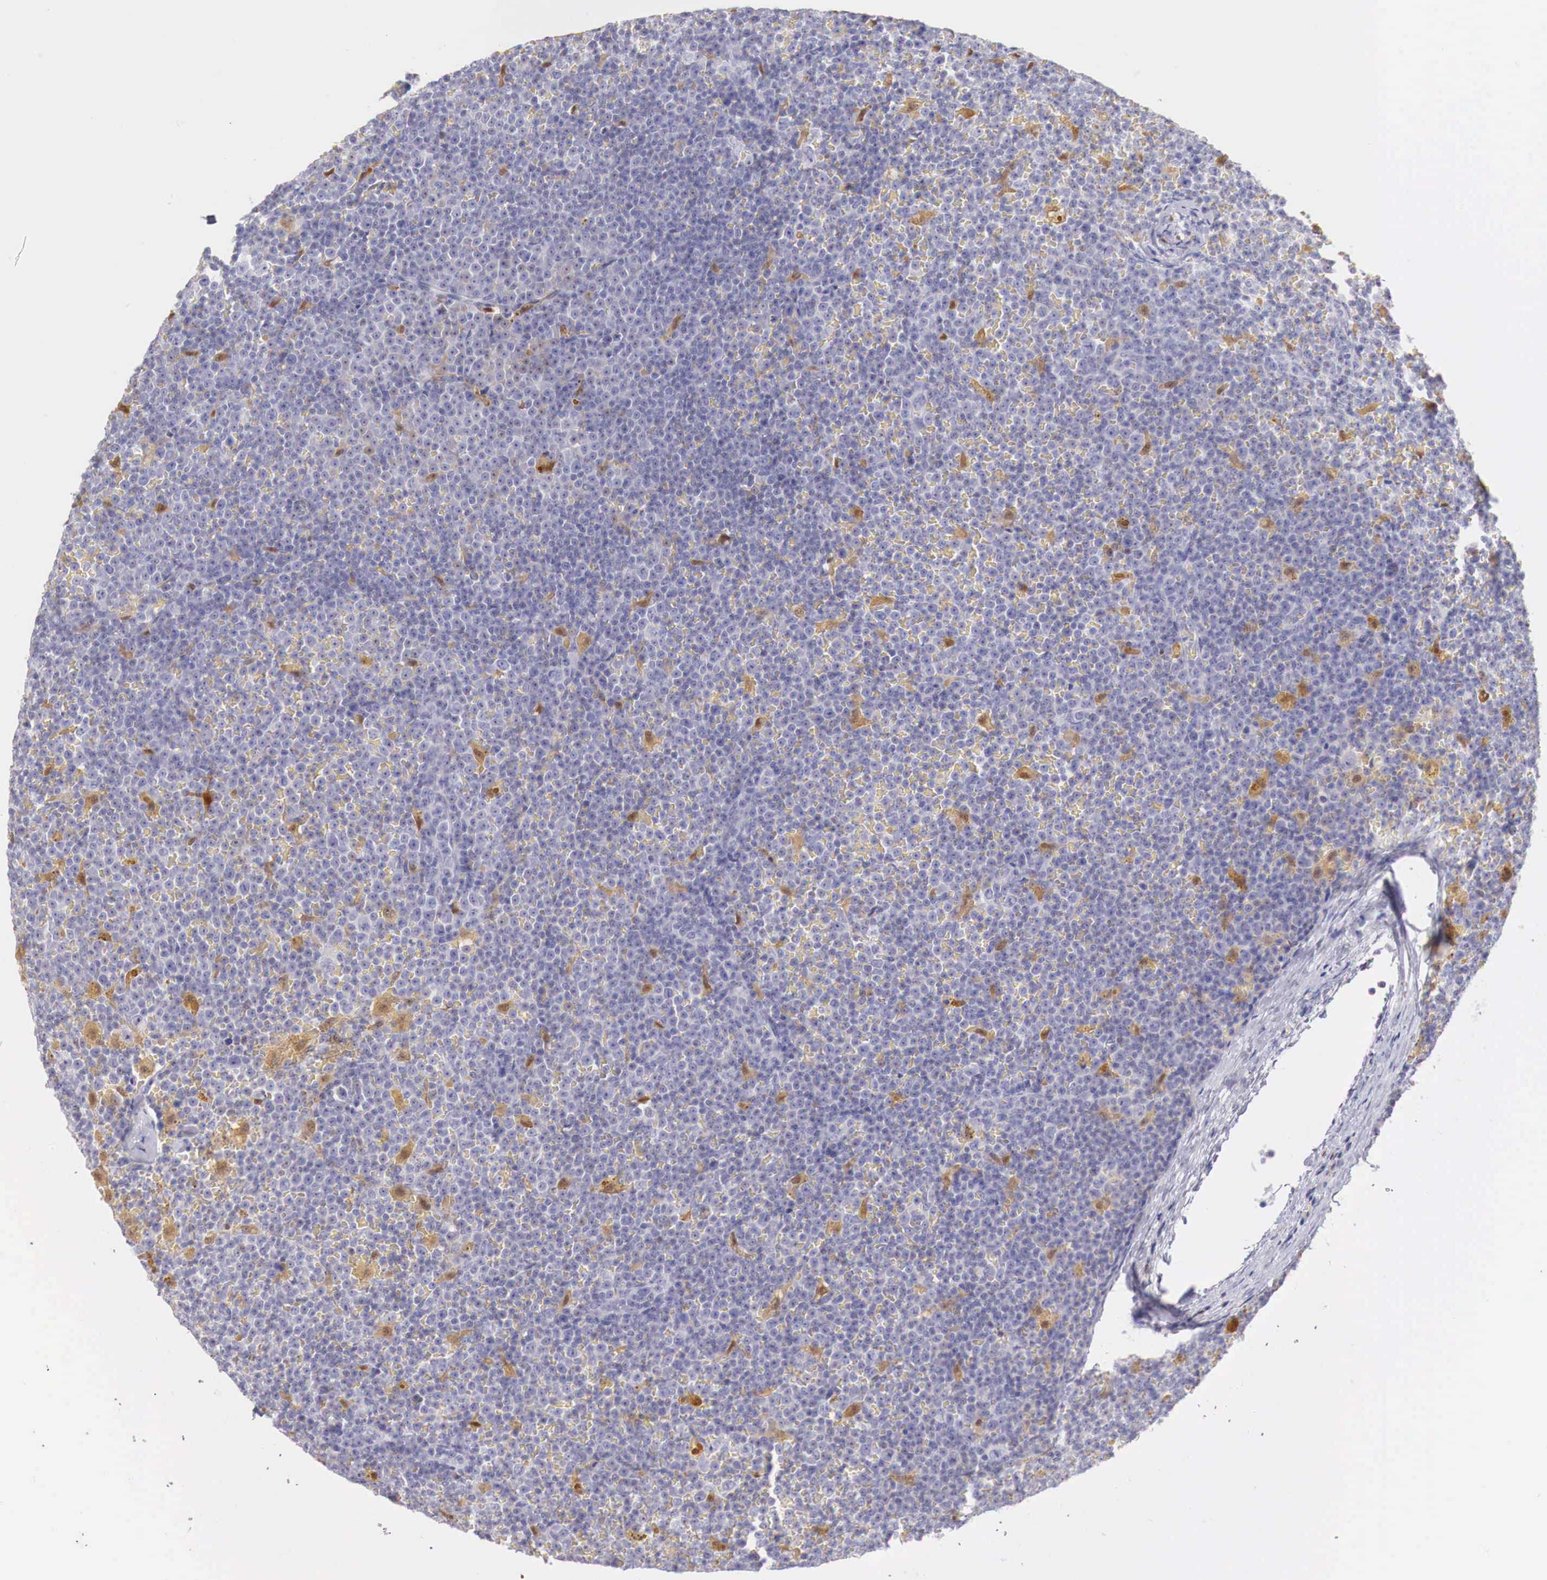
{"staining": {"intensity": "negative", "quantity": "none", "location": "none"}, "tissue": "lymphoma", "cell_type": "Tumor cells", "image_type": "cancer", "snomed": [{"axis": "morphology", "description": "Malignant lymphoma, non-Hodgkin's type, Low grade"}, {"axis": "topography", "description": "Lymph node"}], "caption": "Low-grade malignant lymphoma, non-Hodgkin's type stained for a protein using immunohistochemistry demonstrates no staining tumor cells.", "gene": "RENBP", "patient": {"sex": "male", "age": 50}}